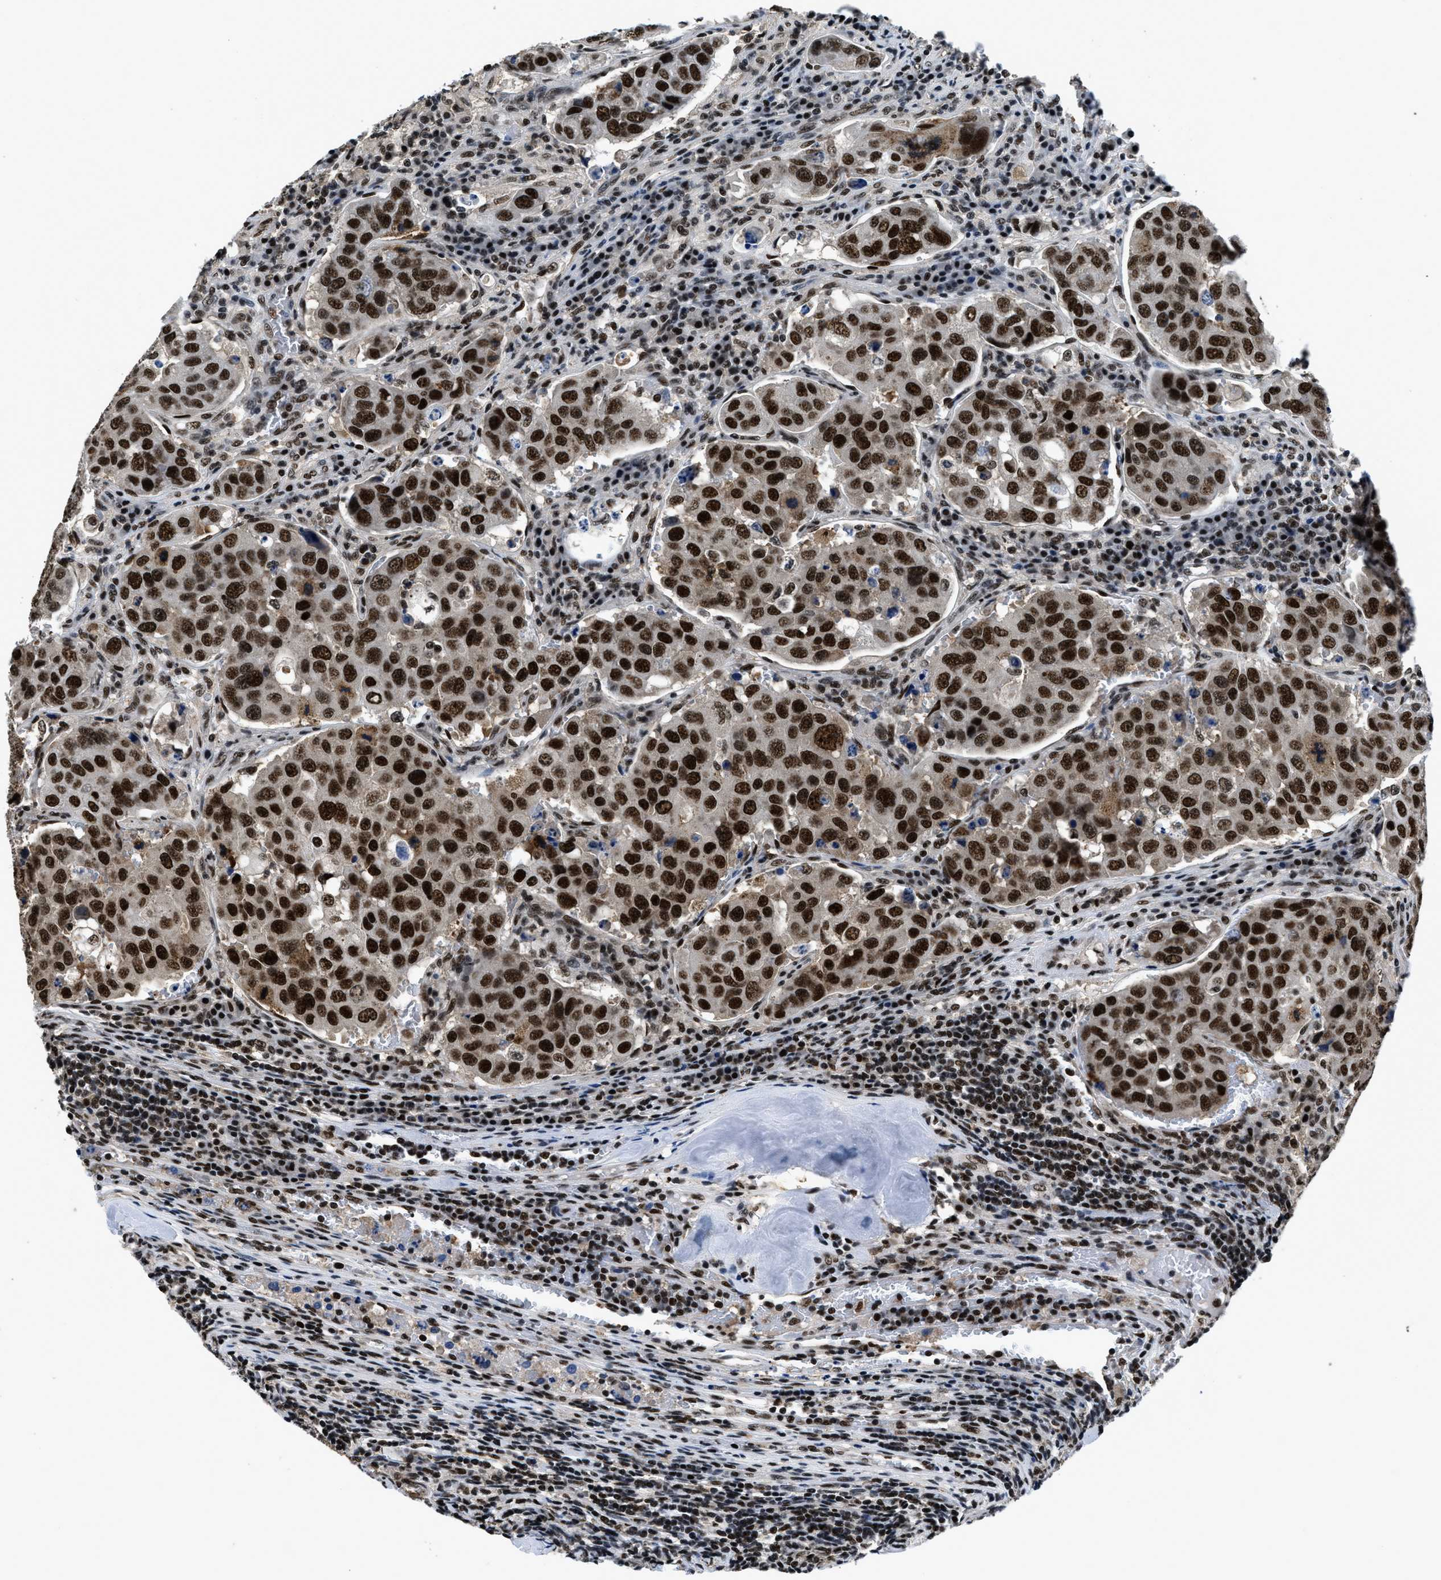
{"staining": {"intensity": "strong", "quantity": ">75%", "location": "nuclear"}, "tissue": "urothelial cancer", "cell_type": "Tumor cells", "image_type": "cancer", "snomed": [{"axis": "morphology", "description": "Urothelial carcinoma, High grade"}, {"axis": "topography", "description": "Lymph node"}, {"axis": "topography", "description": "Urinary bladder"}], "caption": "Protein positivity by immunohistochemistry exhibits strong nuclear staining in approximately >75% of tumor cells in urothelial cancer. (DAB IHC with brightfield microscopy, high magnification).", "gene": "HNRNPH2", "patient": {"sex": "male", "age": 51}}